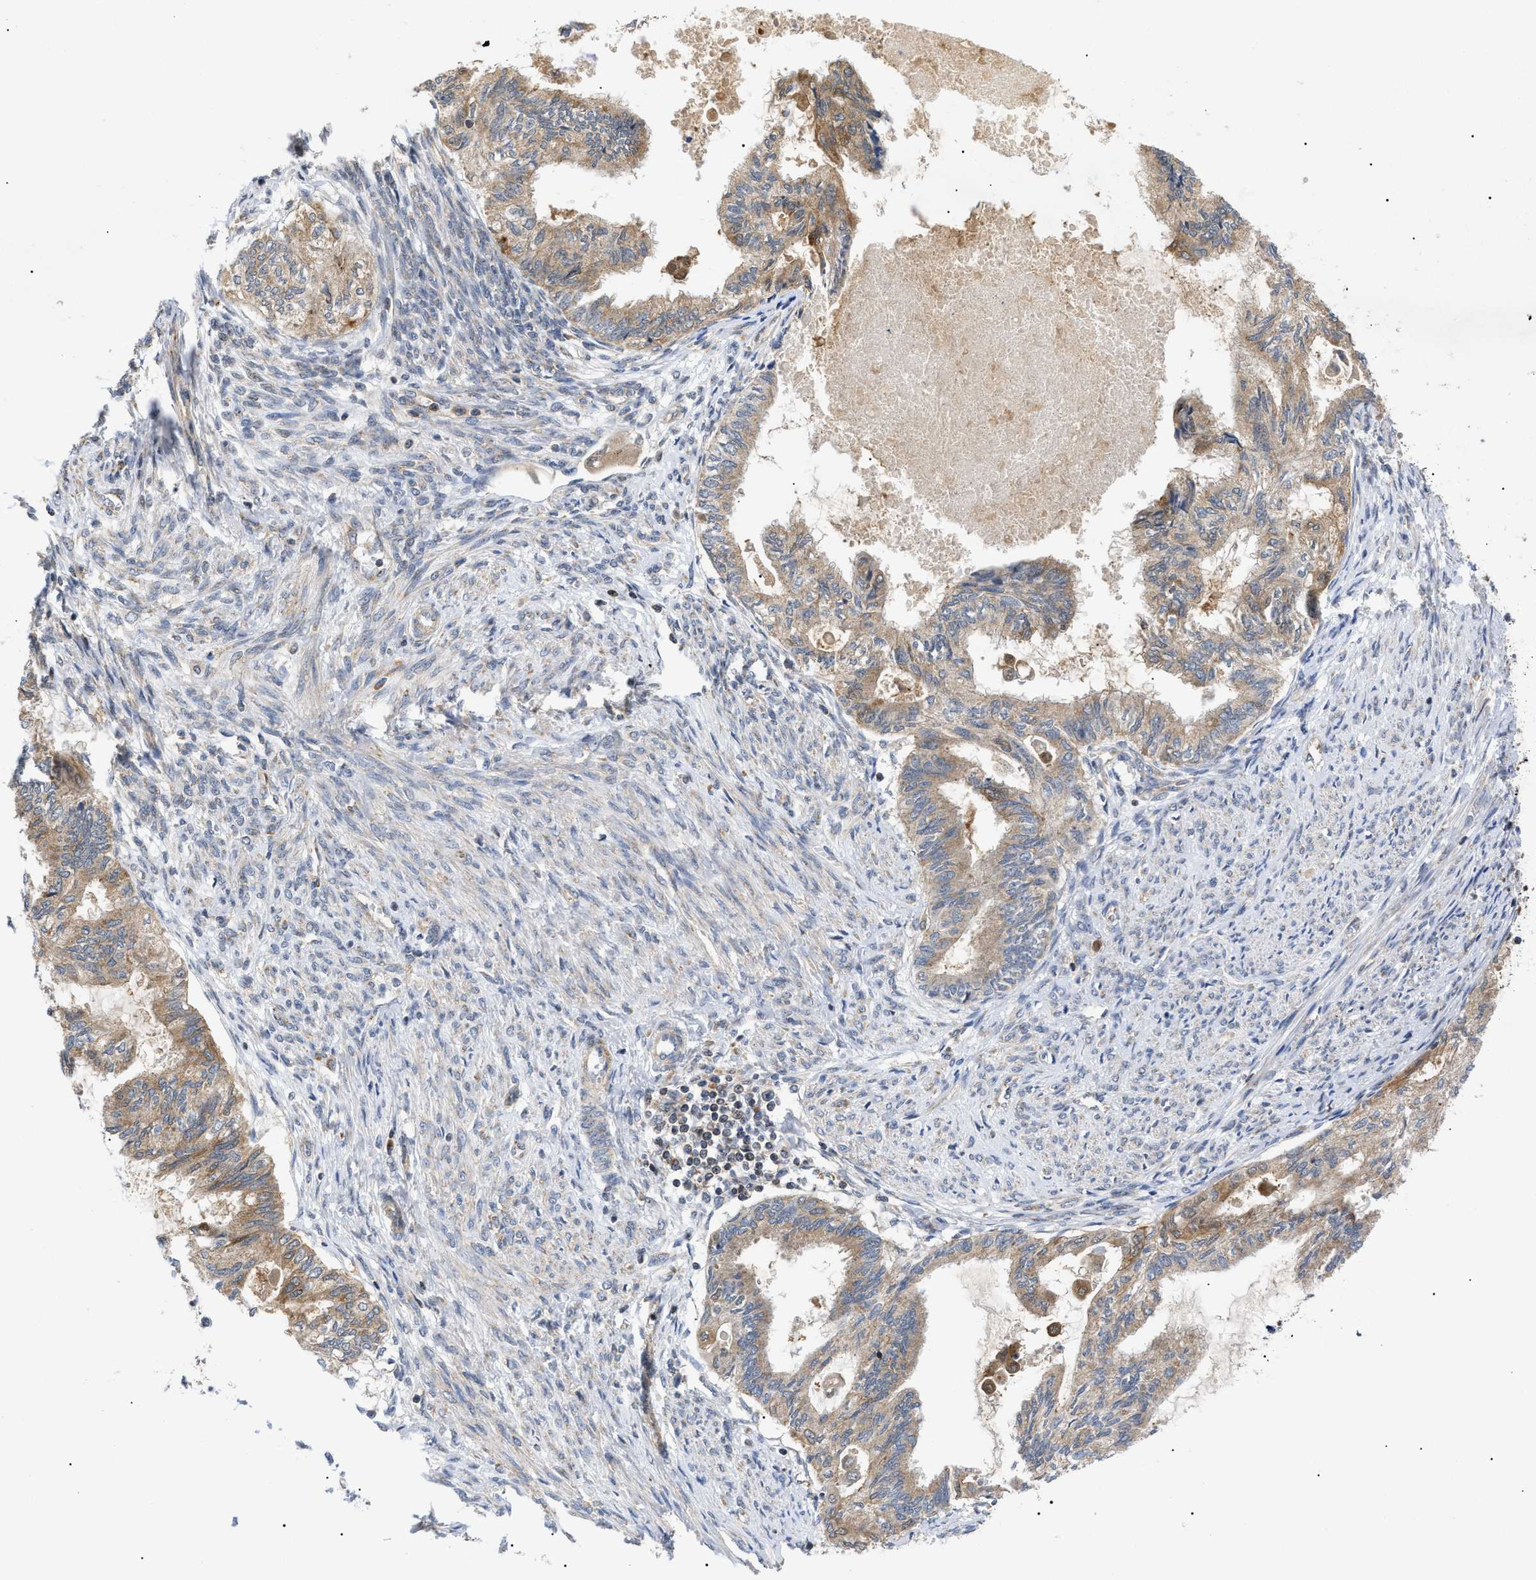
{"staining": {"intensity": "moderate", "quantity": ">75%", "location": "cytoplasmic/membranous"}, "tissue": "cervical cancer", "cell_type": "Tumor cells", "image_type": "cancer", "snomed": [{"axis": "morphology", "description": "Normal tissue, NOS"}, {"axis": "morphology", "description": "Adenocarcinoma, NOS"}, {"axis": "topography", "description": "Cervix"}, {"axis": "topography", "description": "Endometrium"}], "caption": "A brown stain shows moderate cytoplasmic/membranous positivity of a protein in adenocarcinoma (cervical) tumor cells. Nuclei are stained in blue.", "gene": "ZBTB11", "patient": {"sex": "female", "age": 86}}